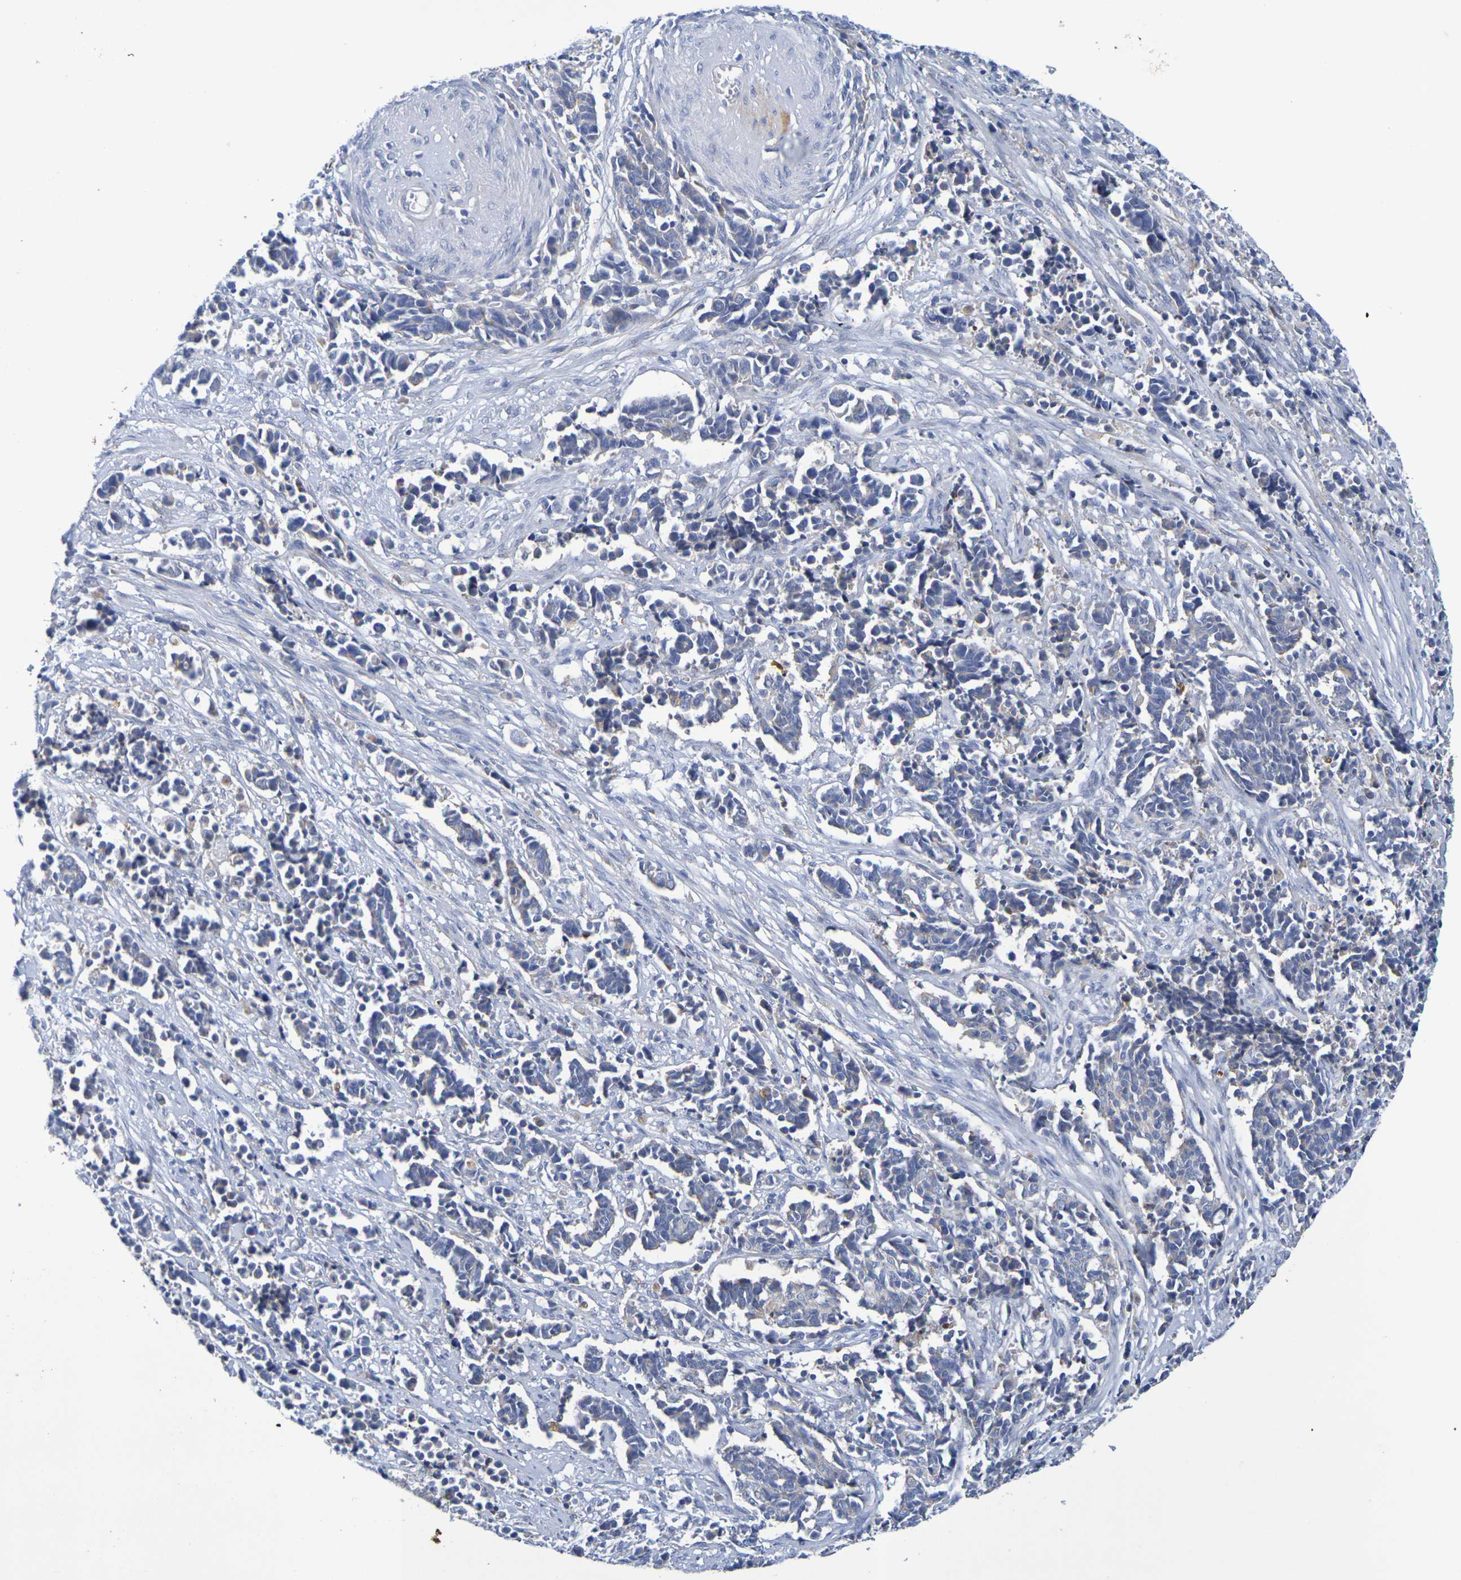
{"staining": {"intensity": "negative", "quantity": "none", "location": "none"}, "tissue": "cervical cancer", "cell_type": "Tumor cells", "image_type": "cancer", "snomed": [{"axis": "morphology", "description": "Normal tissue, NOS"}, {"axis": "morphology", "description": "Squamous cell carcinoma, NOS"}, {"axis": "topography", "description": "Cervix"}], "caption": "An IHC histopathology image of cervical squamous cell carcinoma is shown. There is no staining in tumor cells of cervical squamous cell carcinoma.", "gene": "SDC4", "patient": {"sex": "female", "age": 35}}